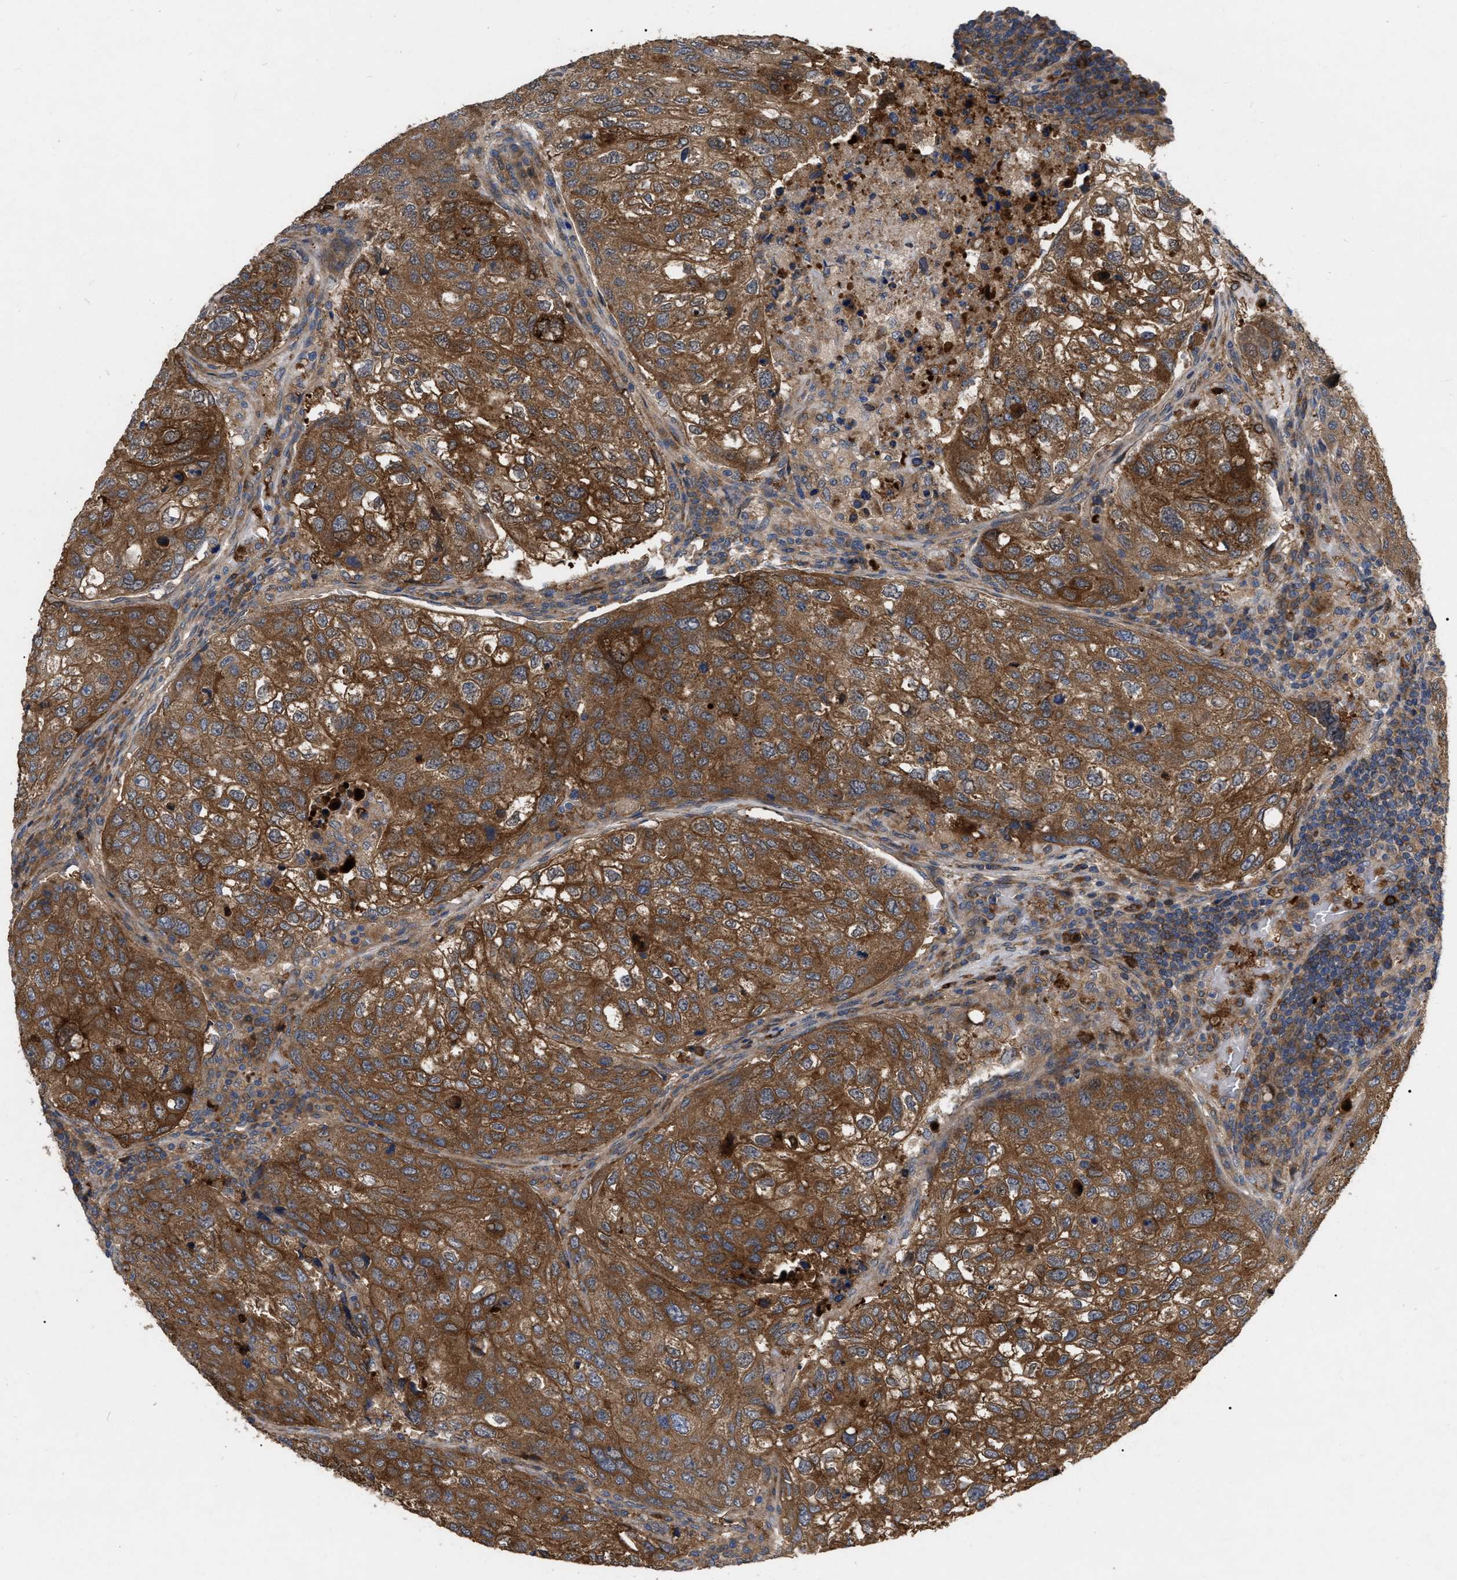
{"staining": {"intensity": "strong", "quantity": ">75%", "location": "cytoplasmic/membranous"}, "tissue": "urothelial cancer", "cell_type": "Tumor cells", "image_type": "cancer", "snomed": [{"axis": "morphology", "description": "Urothelial carcinoma, High grade"}, {"axis": "topography", "description": "Lymph node"}, {"axis": "topography", "description": "Urinary bladder"}], "caption": "High-grade urothelial carcinoma tissue demonstrates strong cytoplasmic/membranous expression in about >75% of tumor cells, visualized by immunohistochemistry.", "gene": "CDKN2C", "patient": {"sex": "male", "age": 51}}